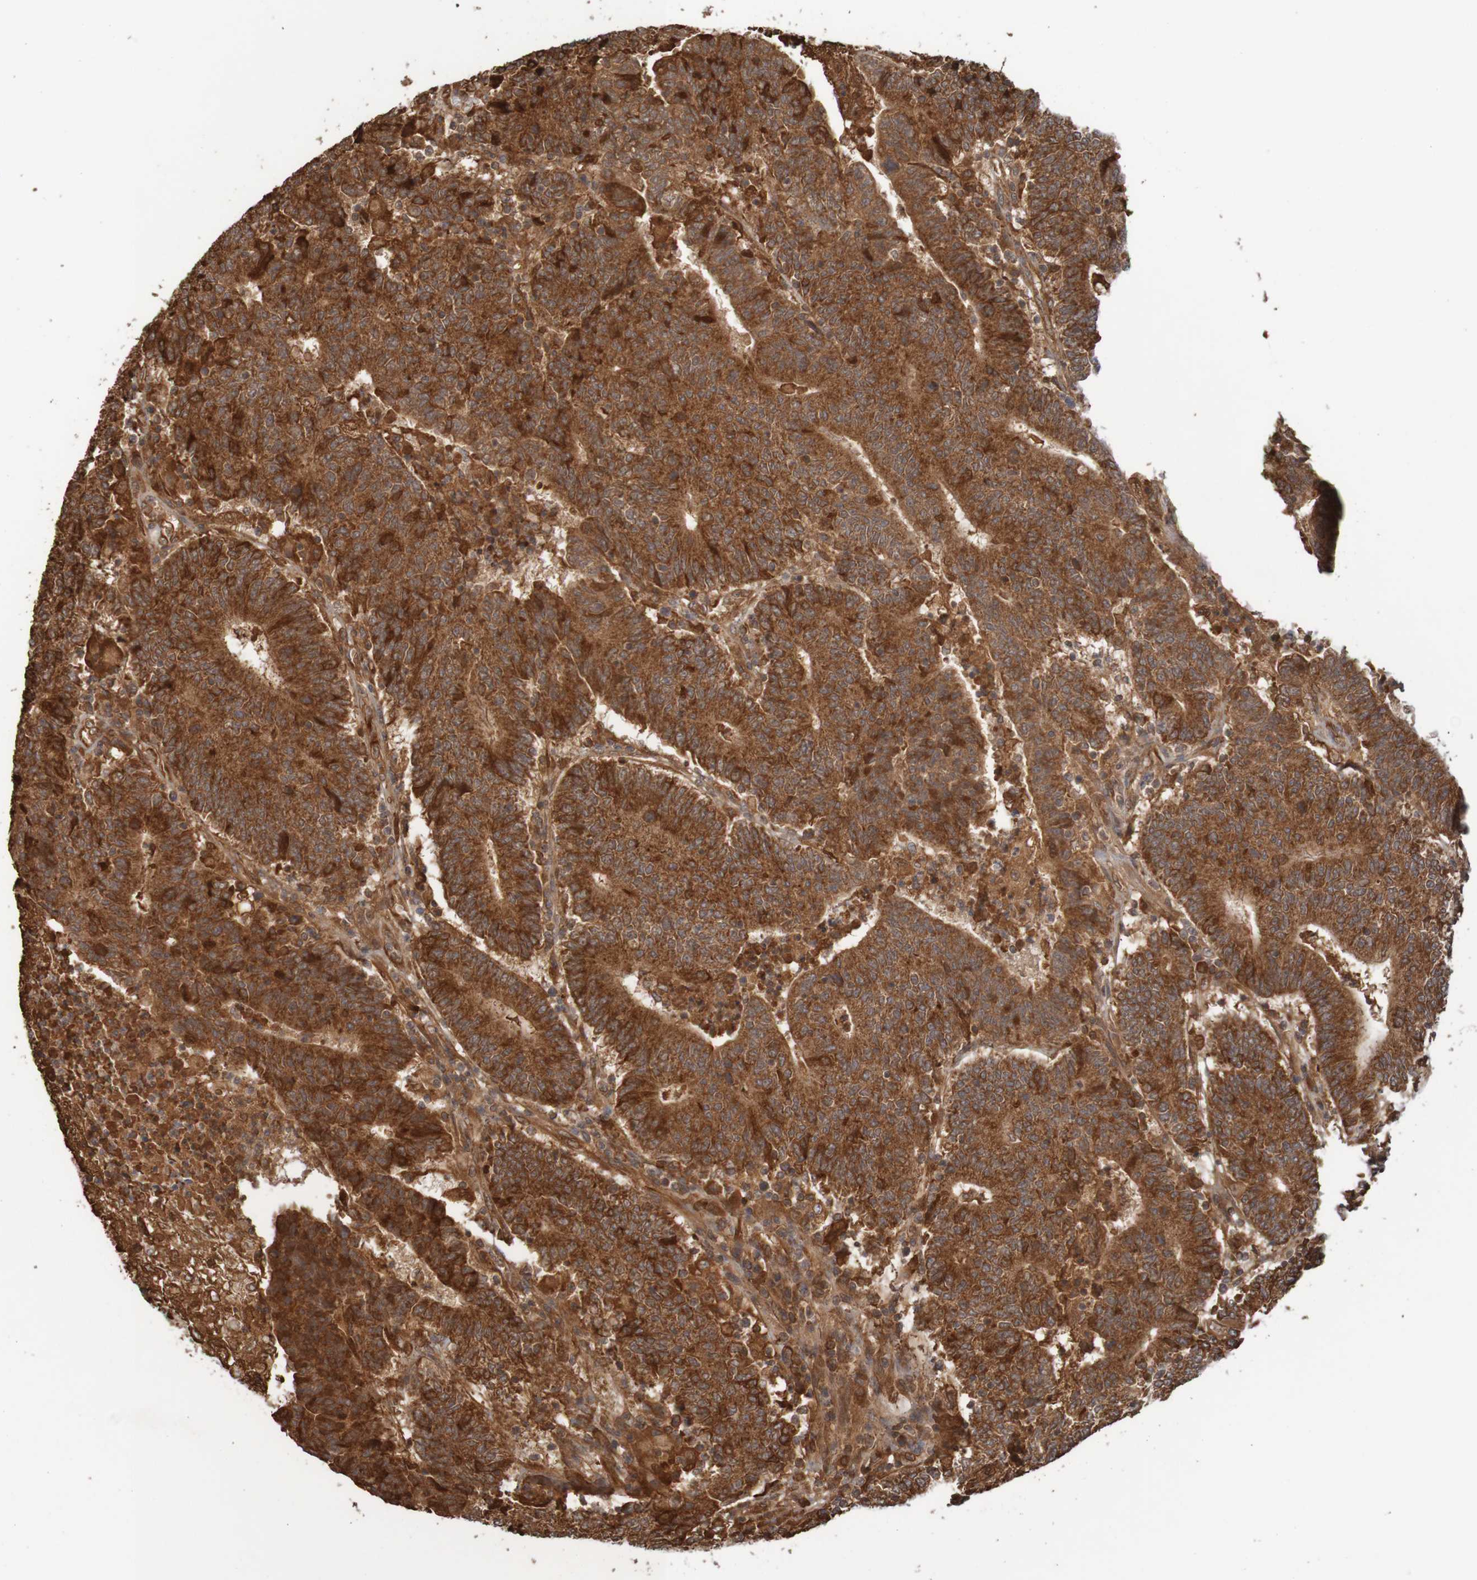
{"staining": {"intensity": "strong", "quantity": ">75%", "location": "cytoplasmic/membranous"}, "tissue": "colorectal cancer", "cell_type": "Tumor cells", "image_type": "cancer", "snomed": [{"axis": "morphology", "description": "Normal tissue, NOS"}, {"axis": "morphology", "description": "Adenocarcinoma, NOS"}, {"axis": "topography", "description": "Colon"}], "caption": "Strong cytoplasmic/membranous protein positivity is identified in approximately >75% of tumor cells in colorectal cancer.", "gene": "MRPL52", "patient": {"sex": "female", "age": 75}}